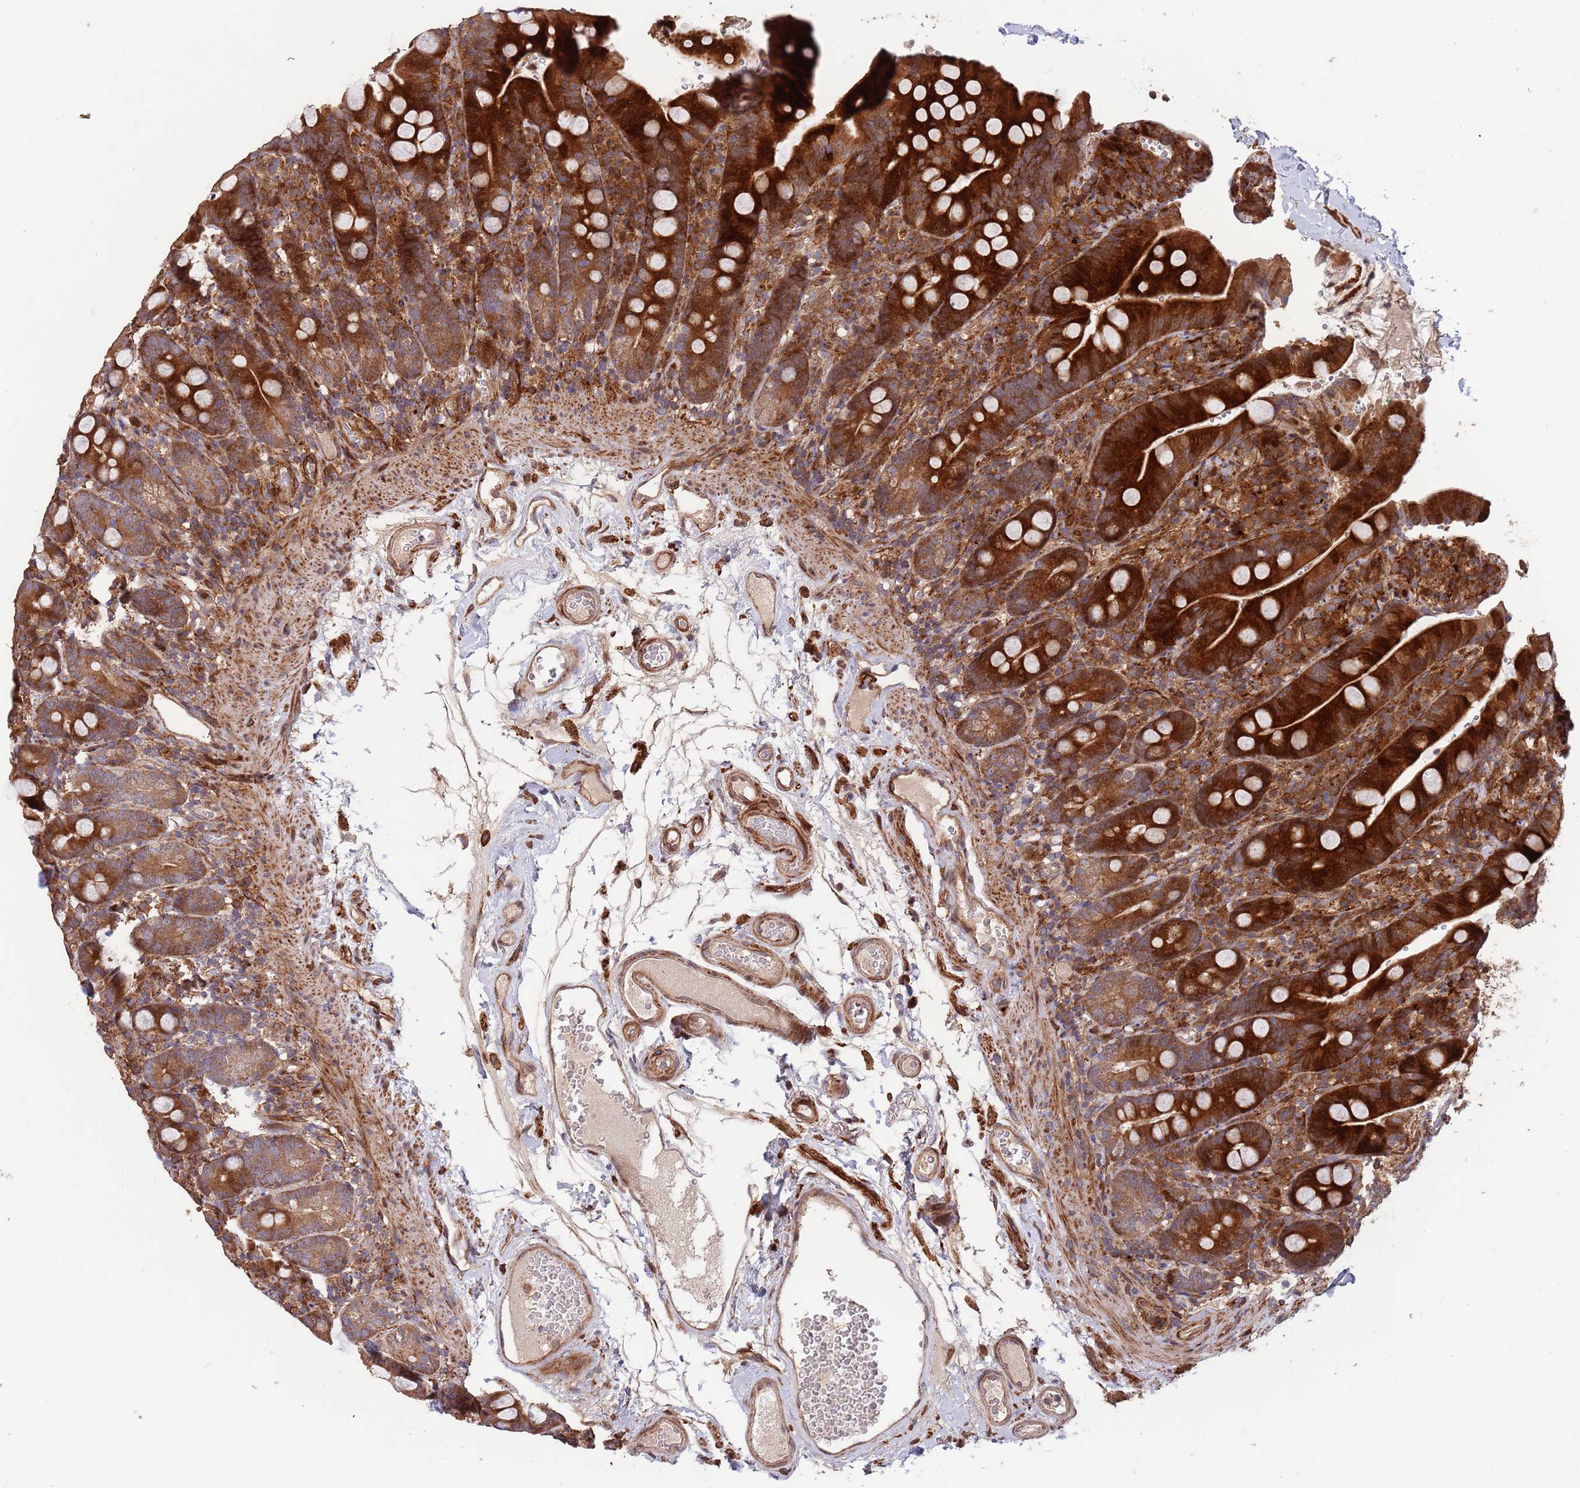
{"staining": {"intensity": "strong", "quantity": ">75%", "location": "cytoplasmic/membranous"}, "tissue": "duodenum", "cell_type": "Glandular cells", "image_type": "normal", "snomed": [{"axis": "morphology", "description": "Normal tissue, NOS"}, {"axis": "topography", "description": "Duodenum"}], "caption": "Immunohistochemical staining of unremarkable human duodenum displays strong cytoplasmic/membranous protein expression in approximately >75% of glandular cells.", "gene": "ZNF428", "patient": {"sex": "female", "age": 67}}